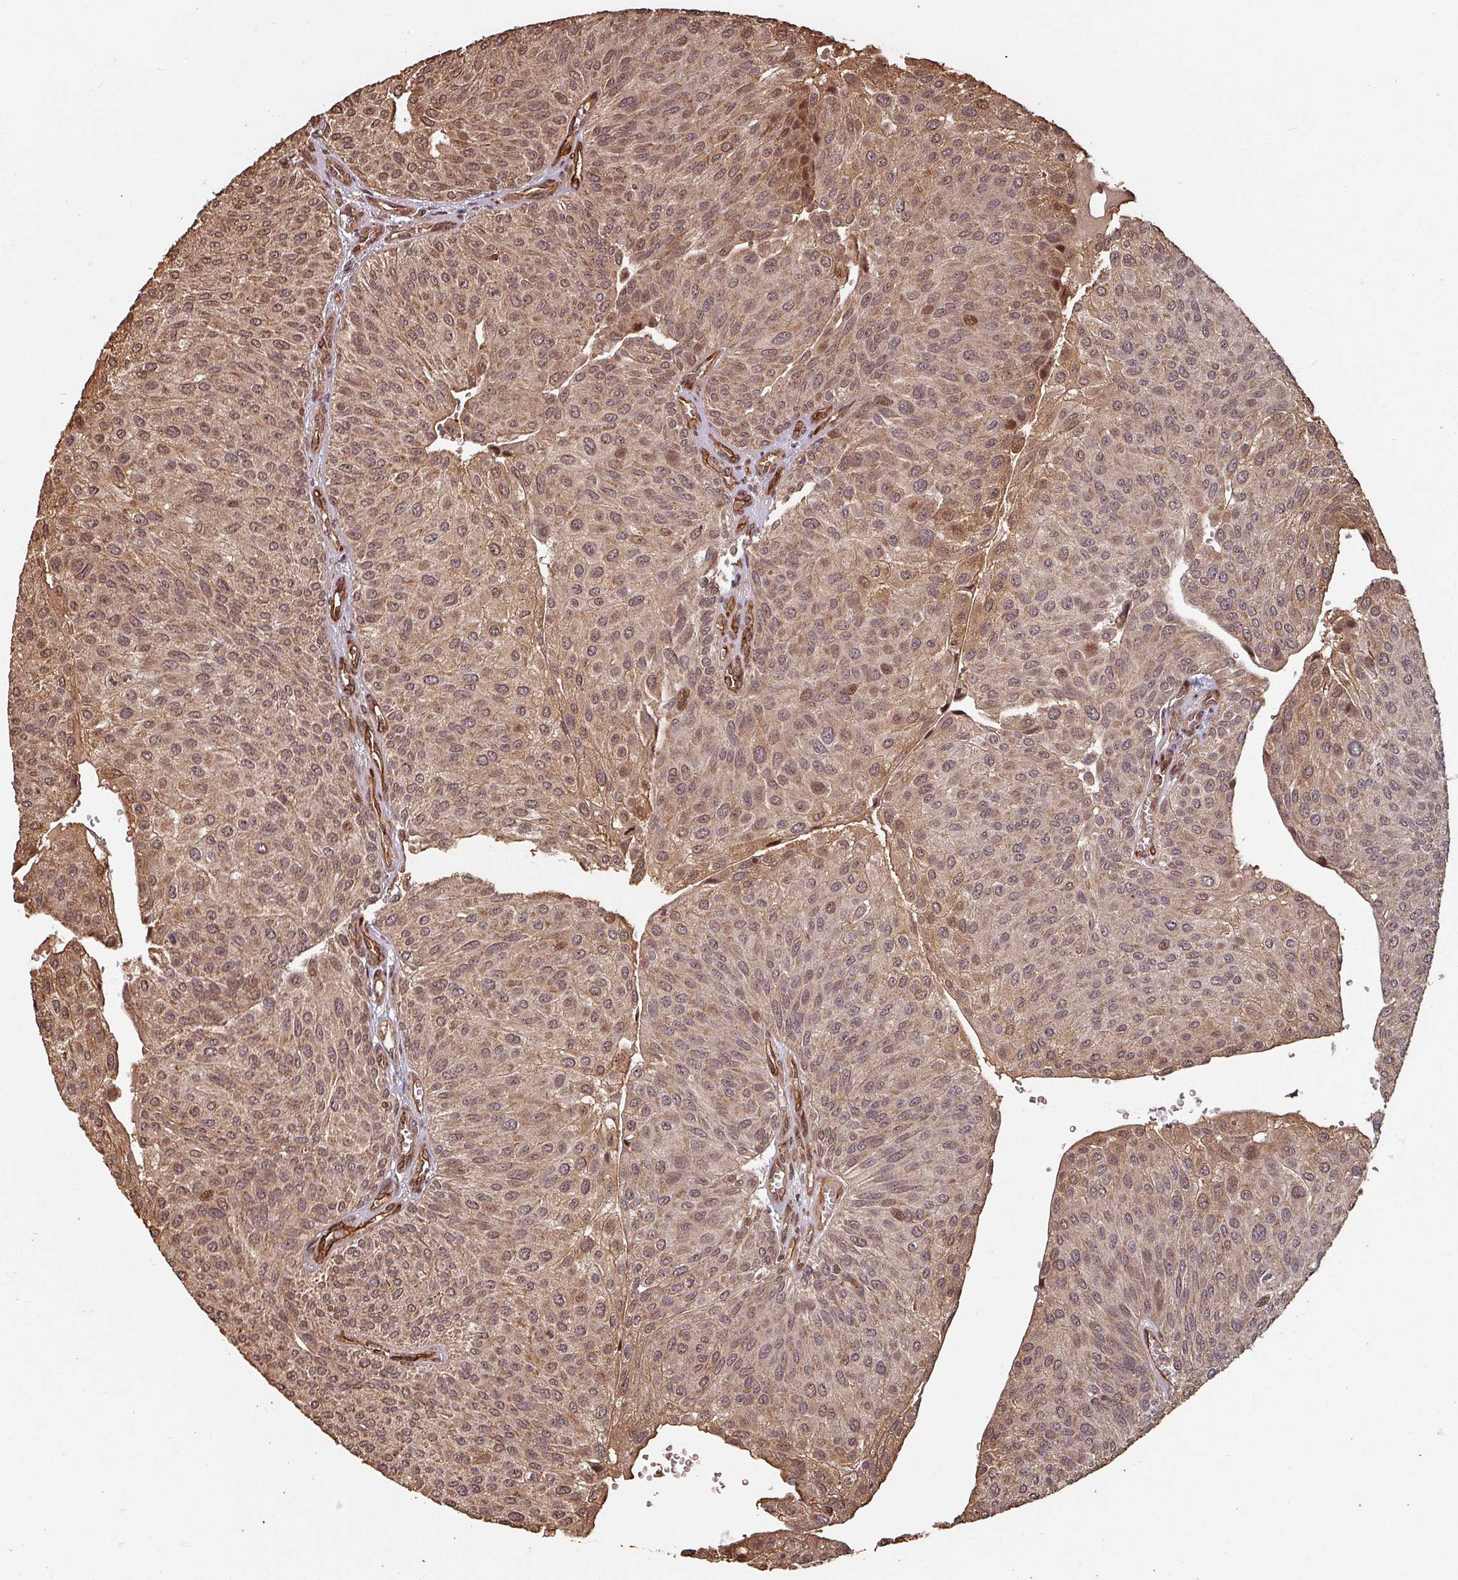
{"staining": {"intensity": "moderate", "quantity": ">75%", "location": "cytoplasmic/membranous,nuclear"}, "tissue": "urothelial cancer", "cell_type": "Tumor cells", "image_type": "cancer", "snomed": [{"axis": "morphology", "description": "Urothelial carcinoma, NOS"}, {"axis": "topography", "description": "Urinary bladder"}], "caption": "A medium amount of moderate cytoplasmic/membranous and nuclear expression is seen in approximately >75% of tumor cells in urothelial cancer tissue.", "gene": "EID1", "patient": {"sex": "male", "age": 67}}